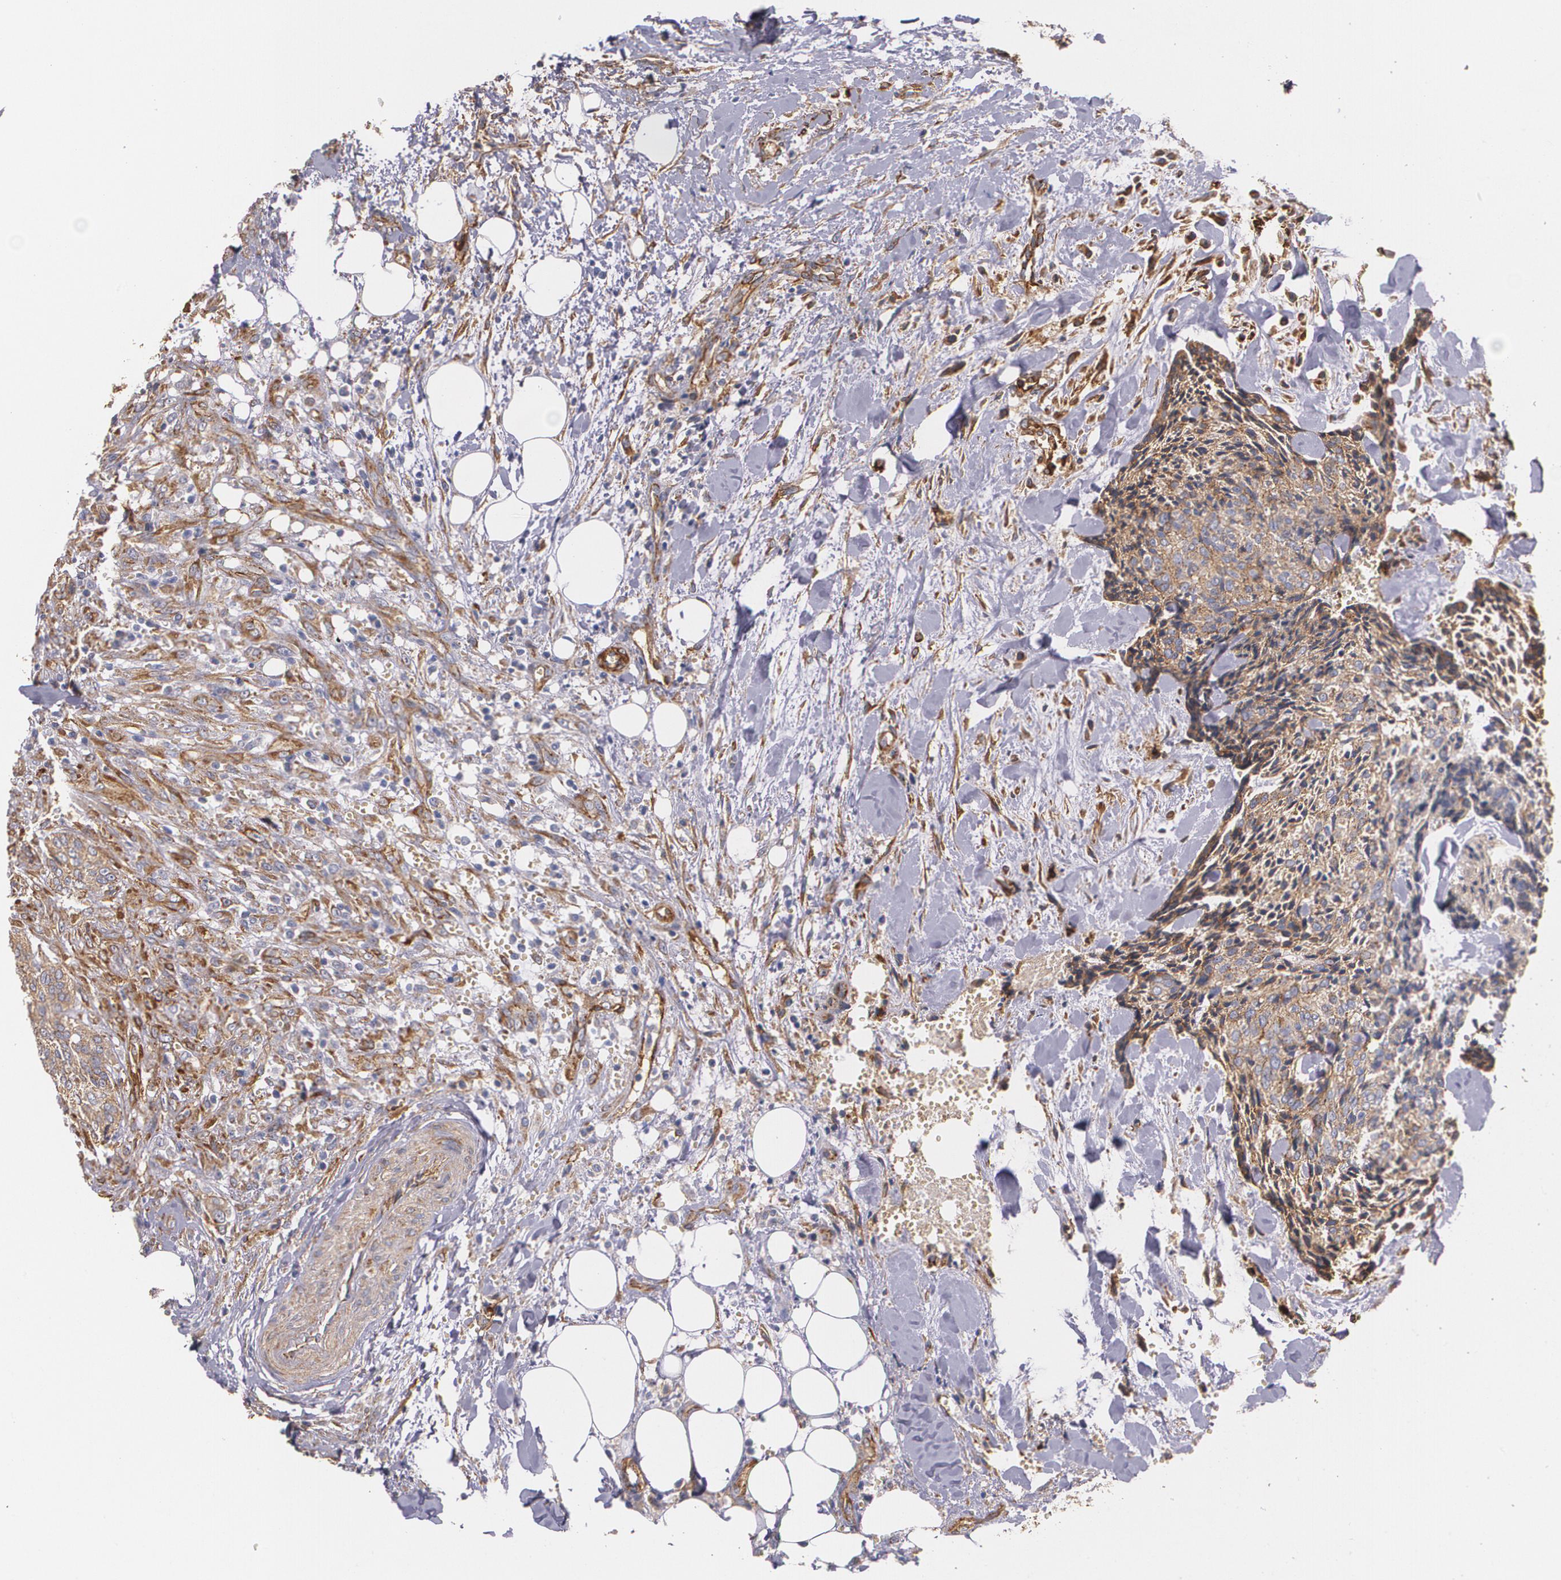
{"staining": {"intensity": "moderate", "quantity": ">75%", "location": "cytoplasmic/membranous"}, "tissue": "head and neck cancer", "cell_type": "Tumor cells", "image_type": "cancer", "snomed": [{"axis": "morphology", "description": "Squamous cell carcinoma, NOS"}, {"axis": "topography", "description": "Salivary gland"}, {"axis": "topography", "description": "Head-Neck"}], "caption": "Squamous cell carcinoma (head and neck) was stained to show a protein in brown. There is medium levels of moderate cytoplasmic/membranous staining in about >75% of tumor cells. Using DAB (3,3'-diaminobenzidine) (brown) and hematoxylin (blue) stains, captured at high magnification using brightfield microscopy.", "gene": "TJP1", "patient": {"sex": "male", "age": 70}}